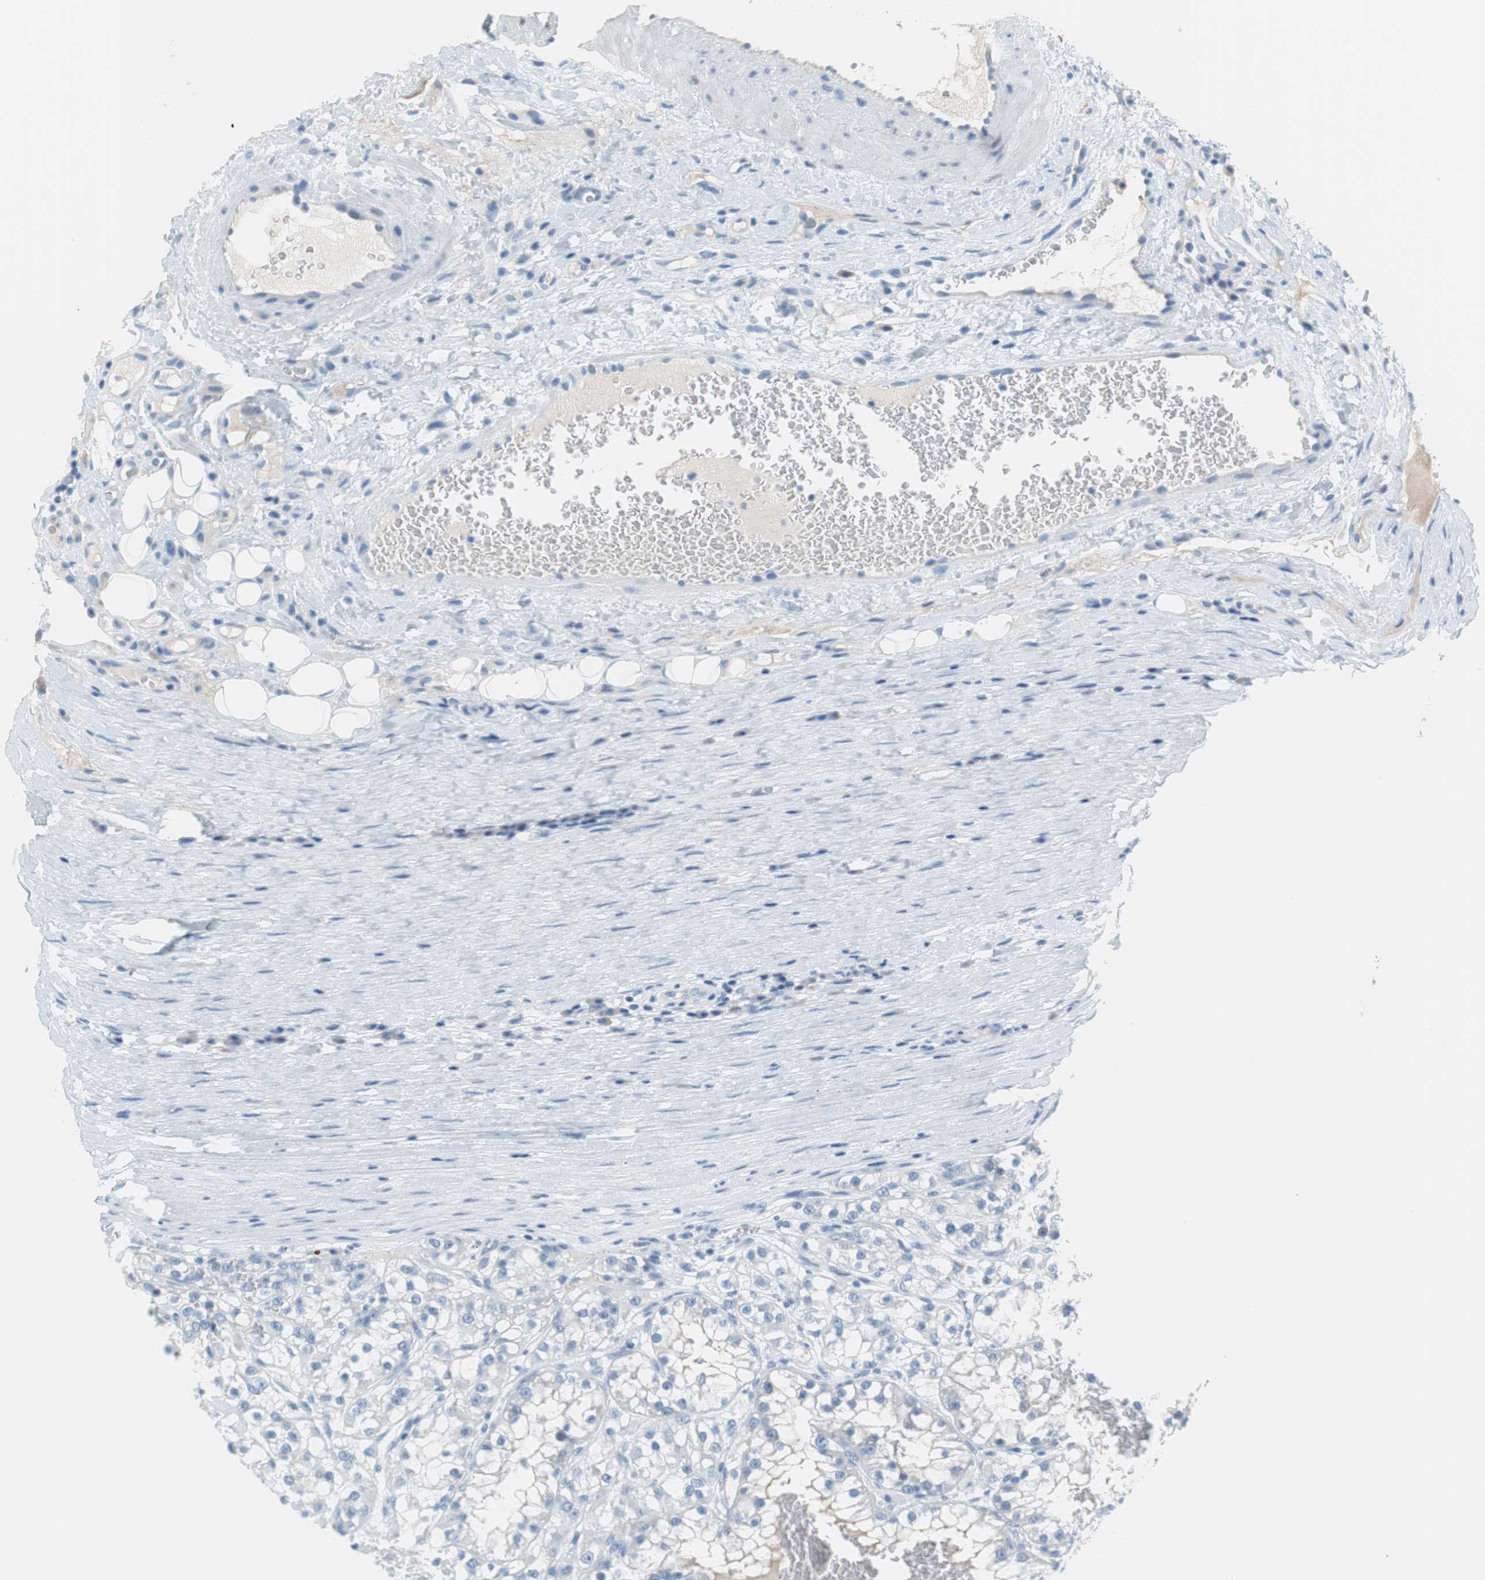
{"staining": {"intensity": "negative", "quantity": "none", "location": "none"}, "tissue": "renal cancer", "cell_type": "Tumor cells", "image_type": "cancer", "snomed": [{"axis": "morphology", "description": "Adenocarcinoma, NOS"}, {"axis": "topography", "description": "Kidney"}], "caption": "This is an immunohistochemistry histopathology image of human renal cancer. There is no expression in tumor cells.", "gene": "MYH1", "patient": {"sex": "female", "age": 52}}